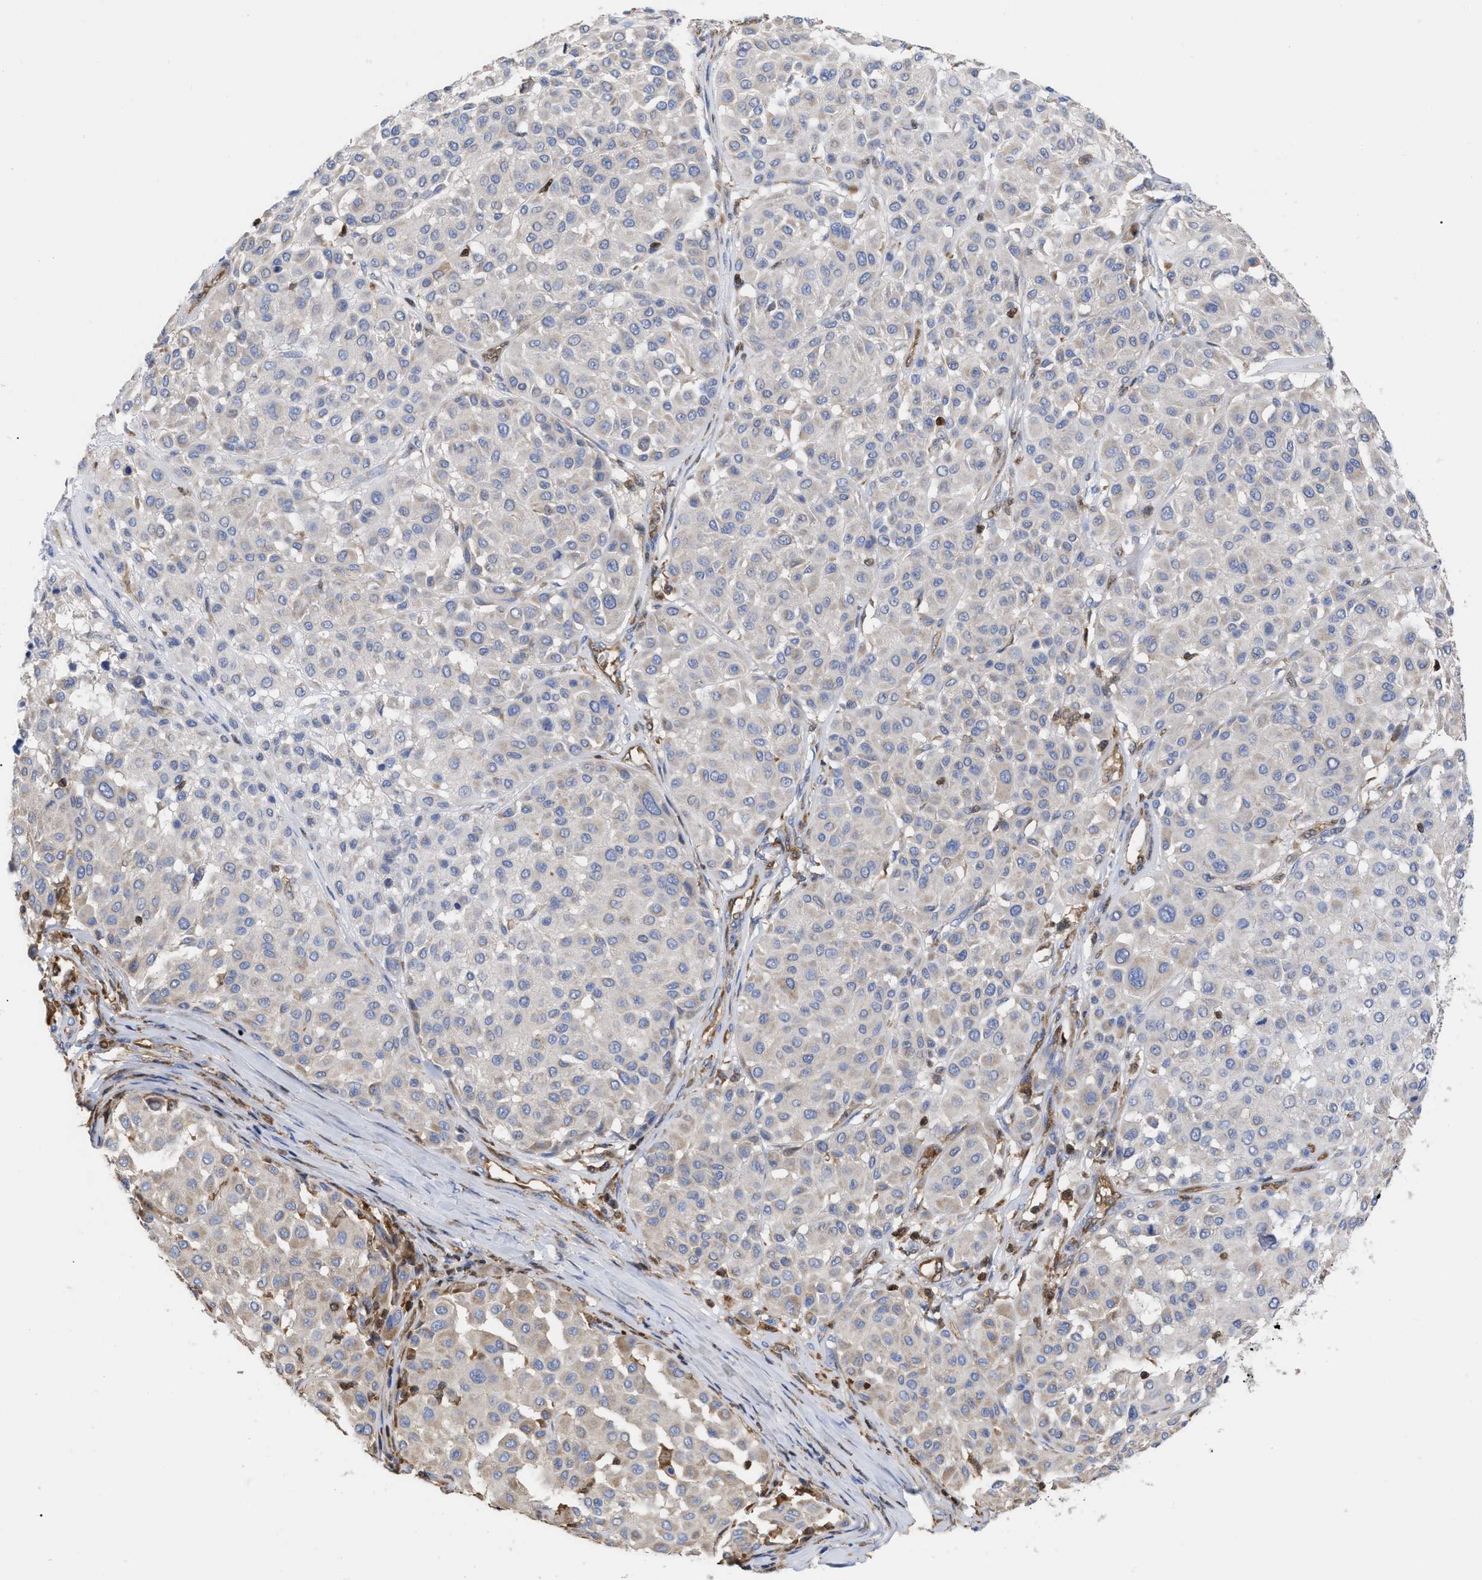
{"staining": {"intensity": "negative", "quantity": "none", "location": "none"}, "tissue": "melanoma", "cell_type": "Tumor cells", "image_type": "cancer", "snomed": [{"axis": "morphology", "description": "Malignant melanoma, Metastatic site"}, {"axis": "topography", "description": "Soft tissue"}], "caption": "IHC micrograph of neoplastic tissue: melanoma stained with DAB shows no significant protein positivity in tumor cells. (DAB immunohistochemistry (IHC) with hematoxylin counter stain).", "gene": "GIMAP4", "patient": {"sex": "male", "age": 41}}